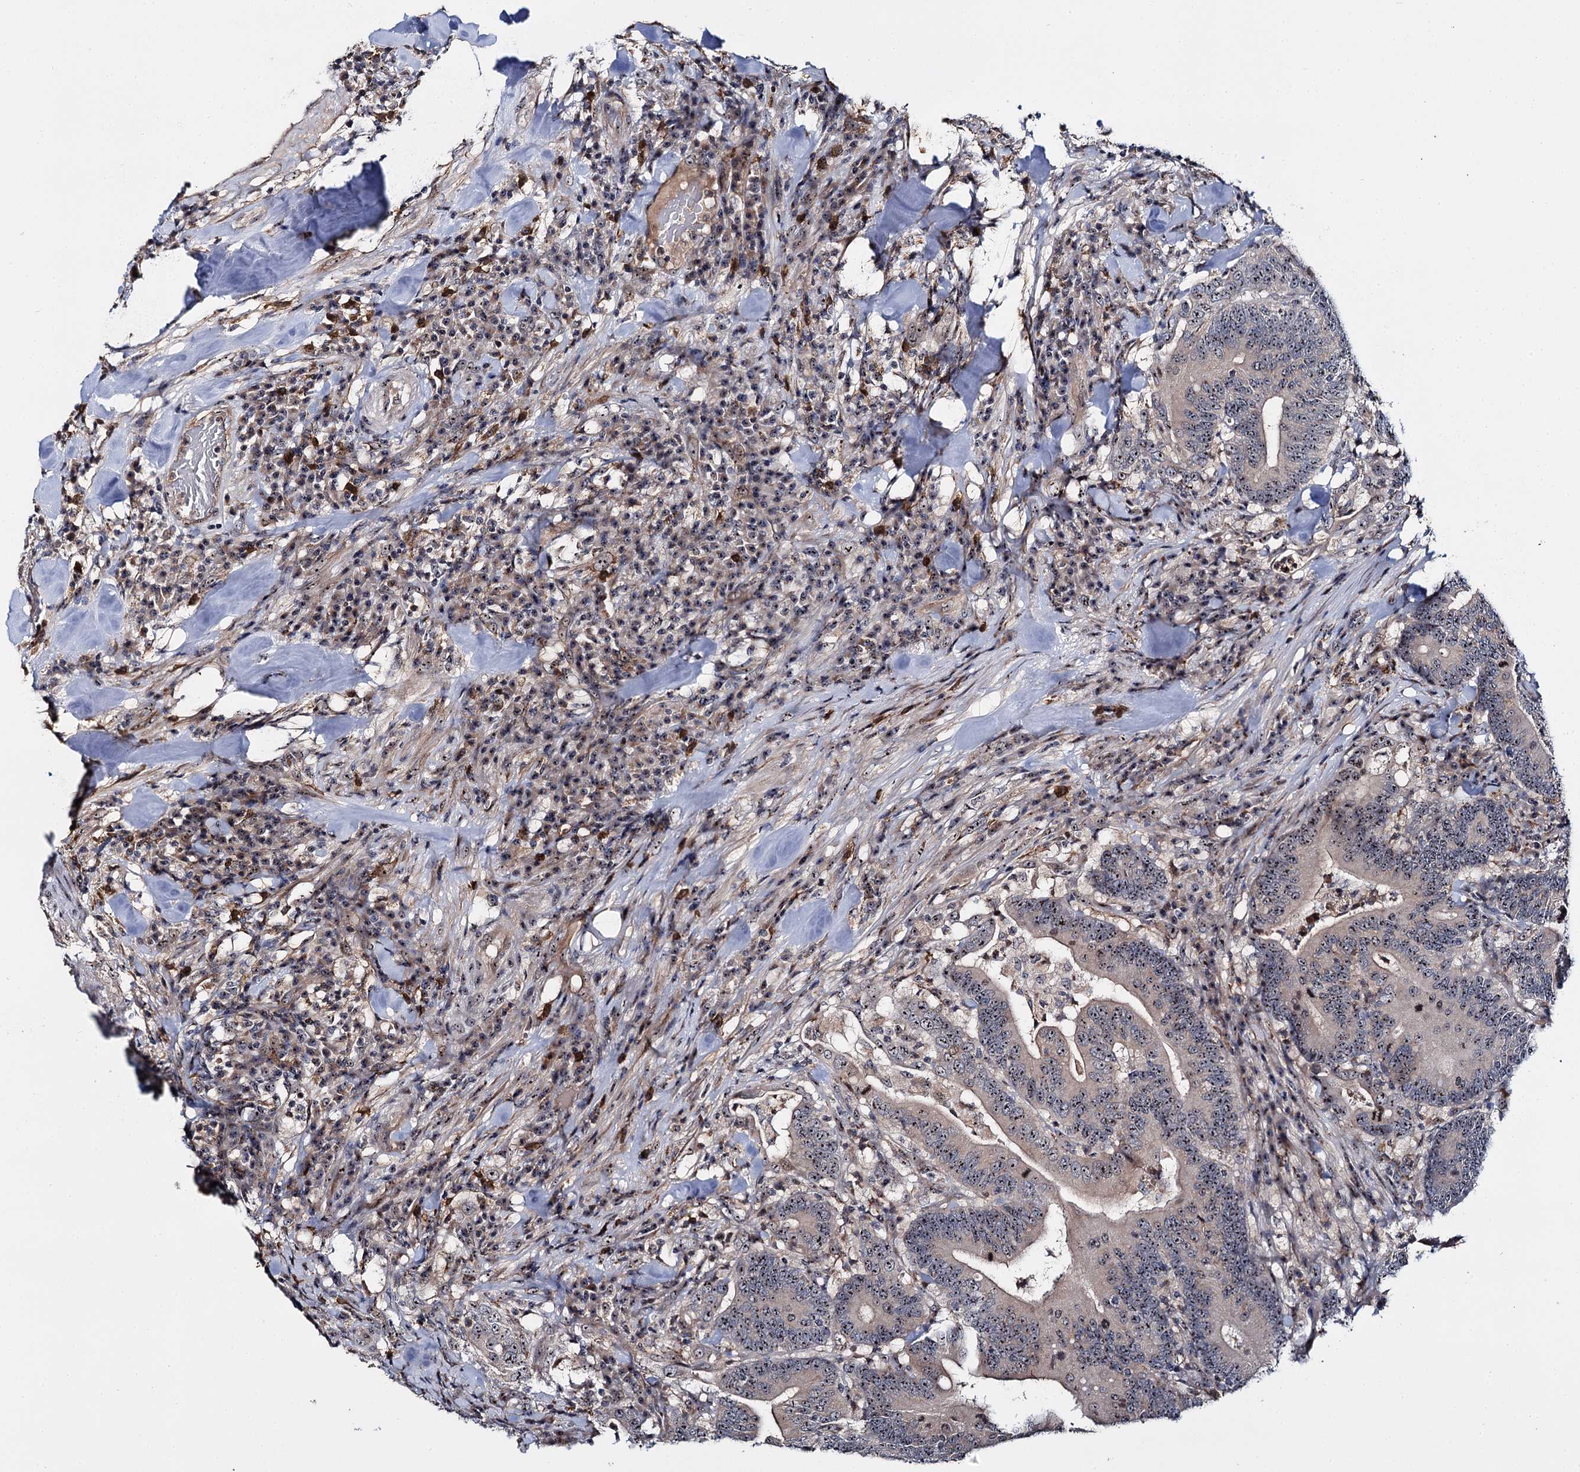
{"staining": {"intensity": "weak", "quantity": "25%-75%", "location": "nuclear"}, "tissue": "colorectal cancer", "cell_type": "Tumor cells", "image_type": "cancer", "snomed": [{"axis": "morphology", "description": "Adenocarcinoma, NOS"}, {"axis": "topography", "description": "Colon"}], "caption": "Immunohistochemistry (IHC) histopathology image of neoplastic tissue: adenocarcinoma (colorectal) stained using immunohistochemistry reveals low levels of weak protein expression localized specifically in the nuclear of tumor cells, appearing as a nuclear brown color.", "gene": "SUPT20H", "patient": {"sex": "female", "age": 66}}